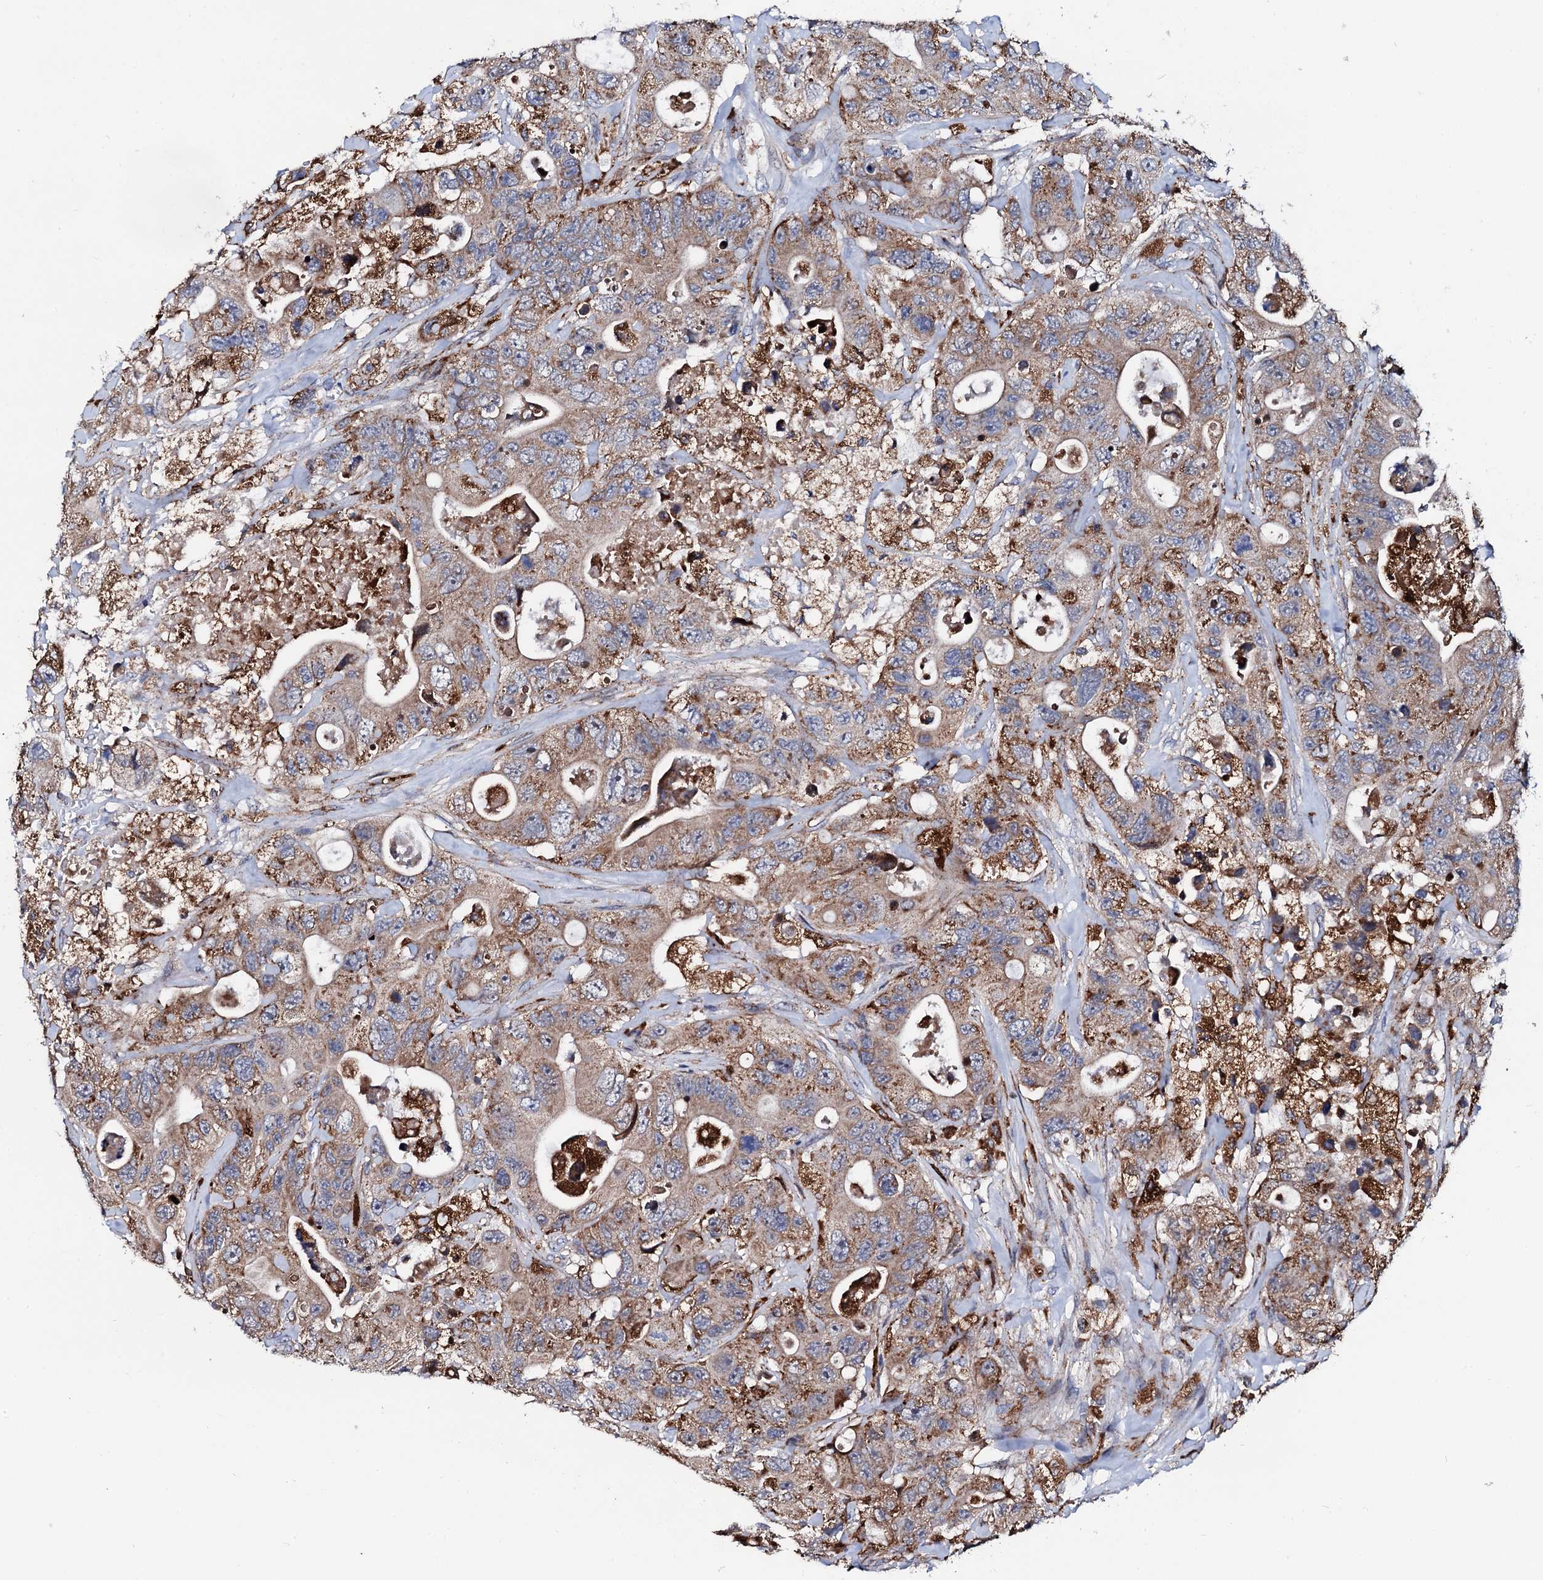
{"staining": {"intensity": "moderate", "quantity": ">75%", "location": "cytoplasmic/membranous"}, "tissue": "colorectal cancer", "cell_type": "Tumor cells", "image_type": "cancer", "snomed": [{"axis": "morphology", "description": "Adenocarcinoma, NOS"}, {"axis": "topography", "description": "Colon"}], "caption": "IHC staining of colorectal cancer (adenocarcinoma), which displays medium levels of moderate cytoplasmic/membranous positivity in about >75% of tumor cells indicating moderate cytoplasmic/membranous protein staining. The staining was performed using DAB (brown) for protein detection and nuclei were counterstained in hematoxylin (blue).", "gene": "TCIRG1", "patient": {"sex": "female", "age": 46}}